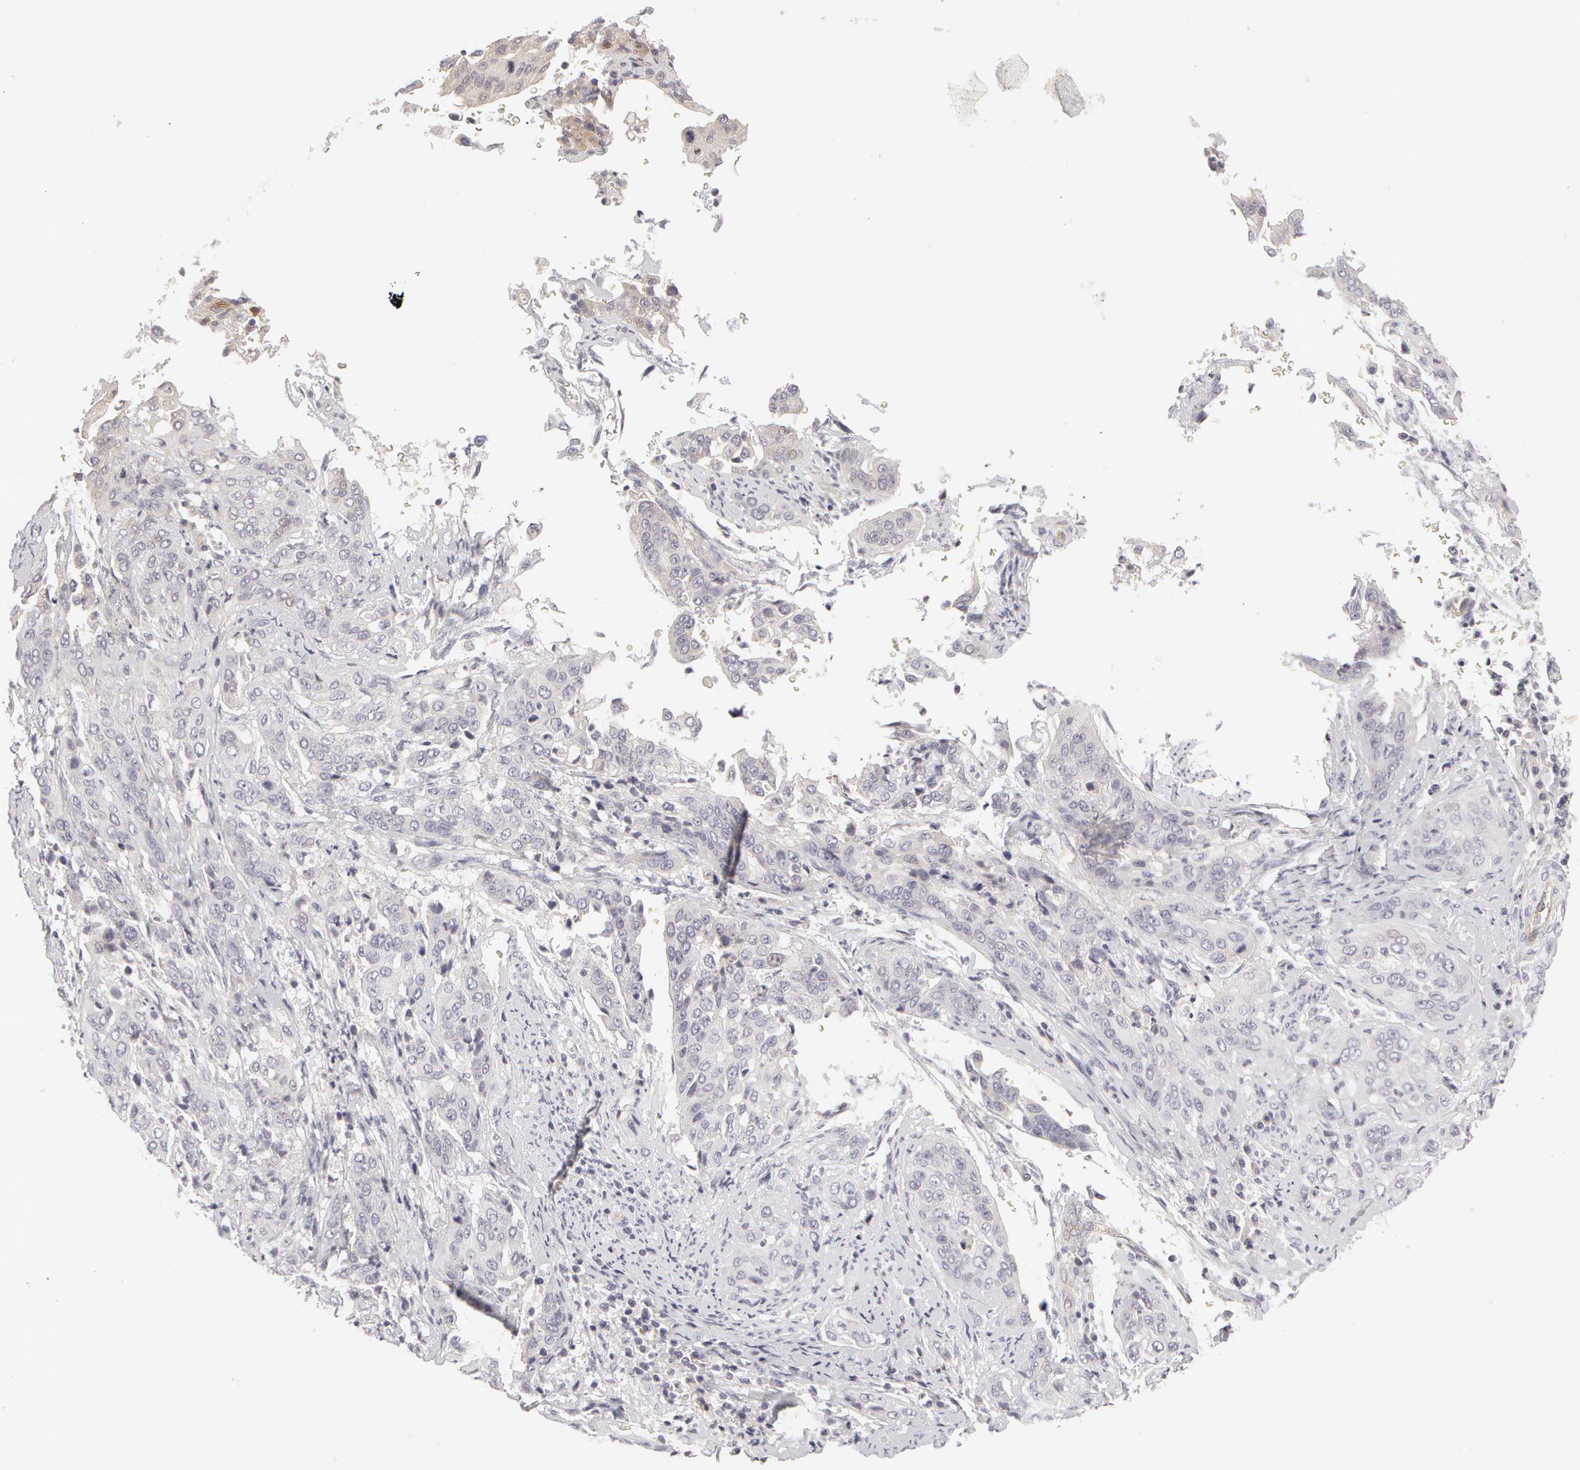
{"staining": {"intensity": "negative", "quantity": "none", "location": "none"}, "tissue": "cervical cancer", "cell_type": "Tumor cells", "image_type": "cancer", "snomed": [{"axis": "morphology", "description": "Squamous cell carcinoma, NOS"}, {"axis": "topography", "description": "Cervix"}], "caption": "This is an immunohistochemistry (IHC) histopathology image of human cervical squamous cell carcinoma. There is no staining in tumor cells.", "gene": "ABCB1", "patient": {"sex": "female", "age": 41}}